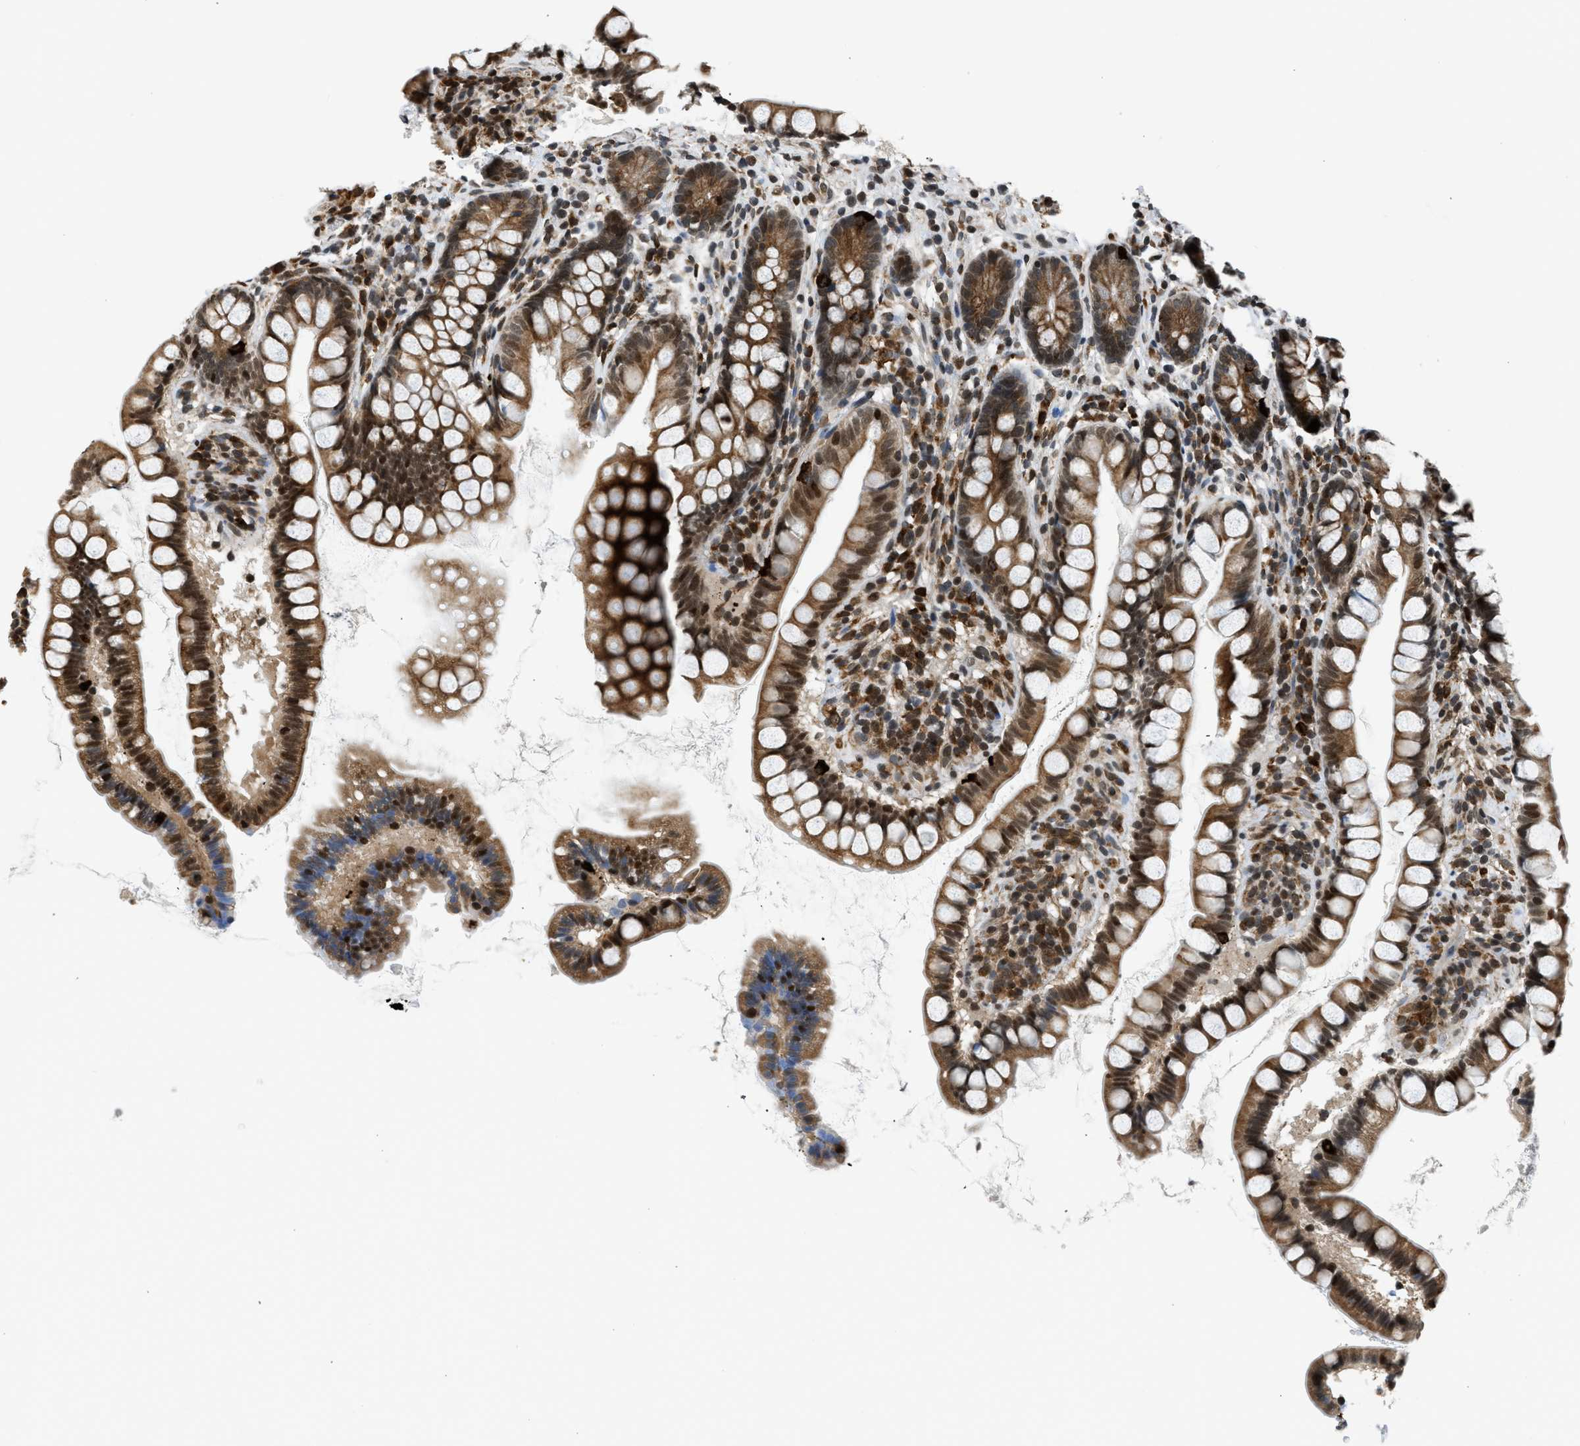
{"staining": {"intensity": "moderate", "quantity": ">75%", "location": "cytoplasmic/membranous,nuclear"}, "tissue": "small intestine", "cell_type": "Glandular cells", "image_type": "normal", "snomed": [{"axis": "morphology", "description": "Normal tissue, NOS"}, {"axis": "topography", "description": "Small intestine"}], "caption": "Moderate cytoplasmic/membranous,nuclear expression for a protein is appreciated in about >75% of glandular cells of benign small intestine using immunohistochemistry.", "gene": "RETREG3", "patient": {"sex": "female", "age": 84}}